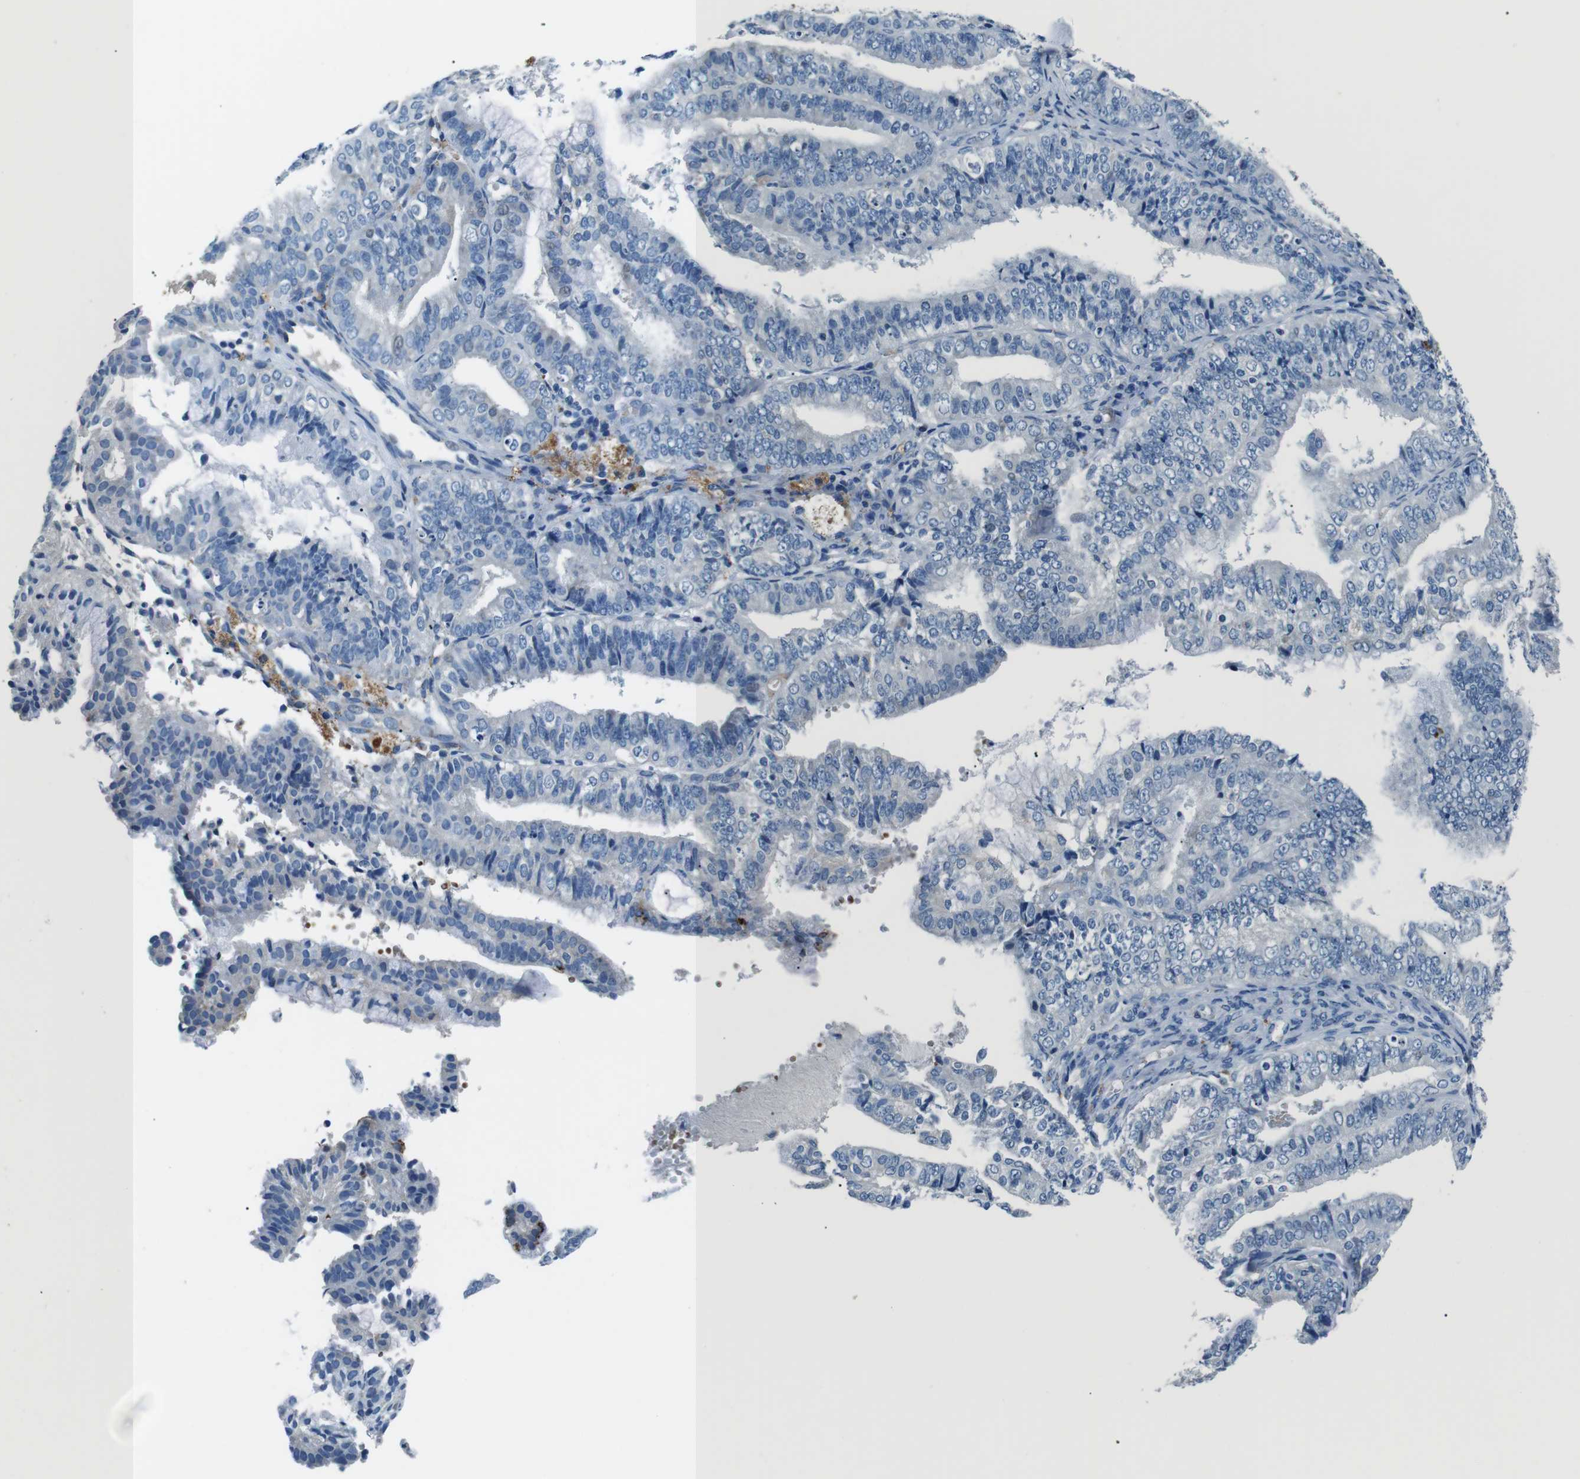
{"staining": {"intensity": "negative", "quantity": "none", "location": "none"}, "tissue": "endometrial cancer", "cell_type": "Tumor cells", "image_type": "cancer", "snomed": [{"axis": "morphology", "description": "Adenocarcinoma, NOS"}, {"axis": "topography", "description": "Endometrium"}], "caption": "Immunohistochemistry (IHC) image of endometrial cancer (adenocarcinoma) stained for a protein (brown), which displays no positivity in tumor cells.", "gene": "ST6GAL1", "patient": {"sex": "female", "age": 63}}